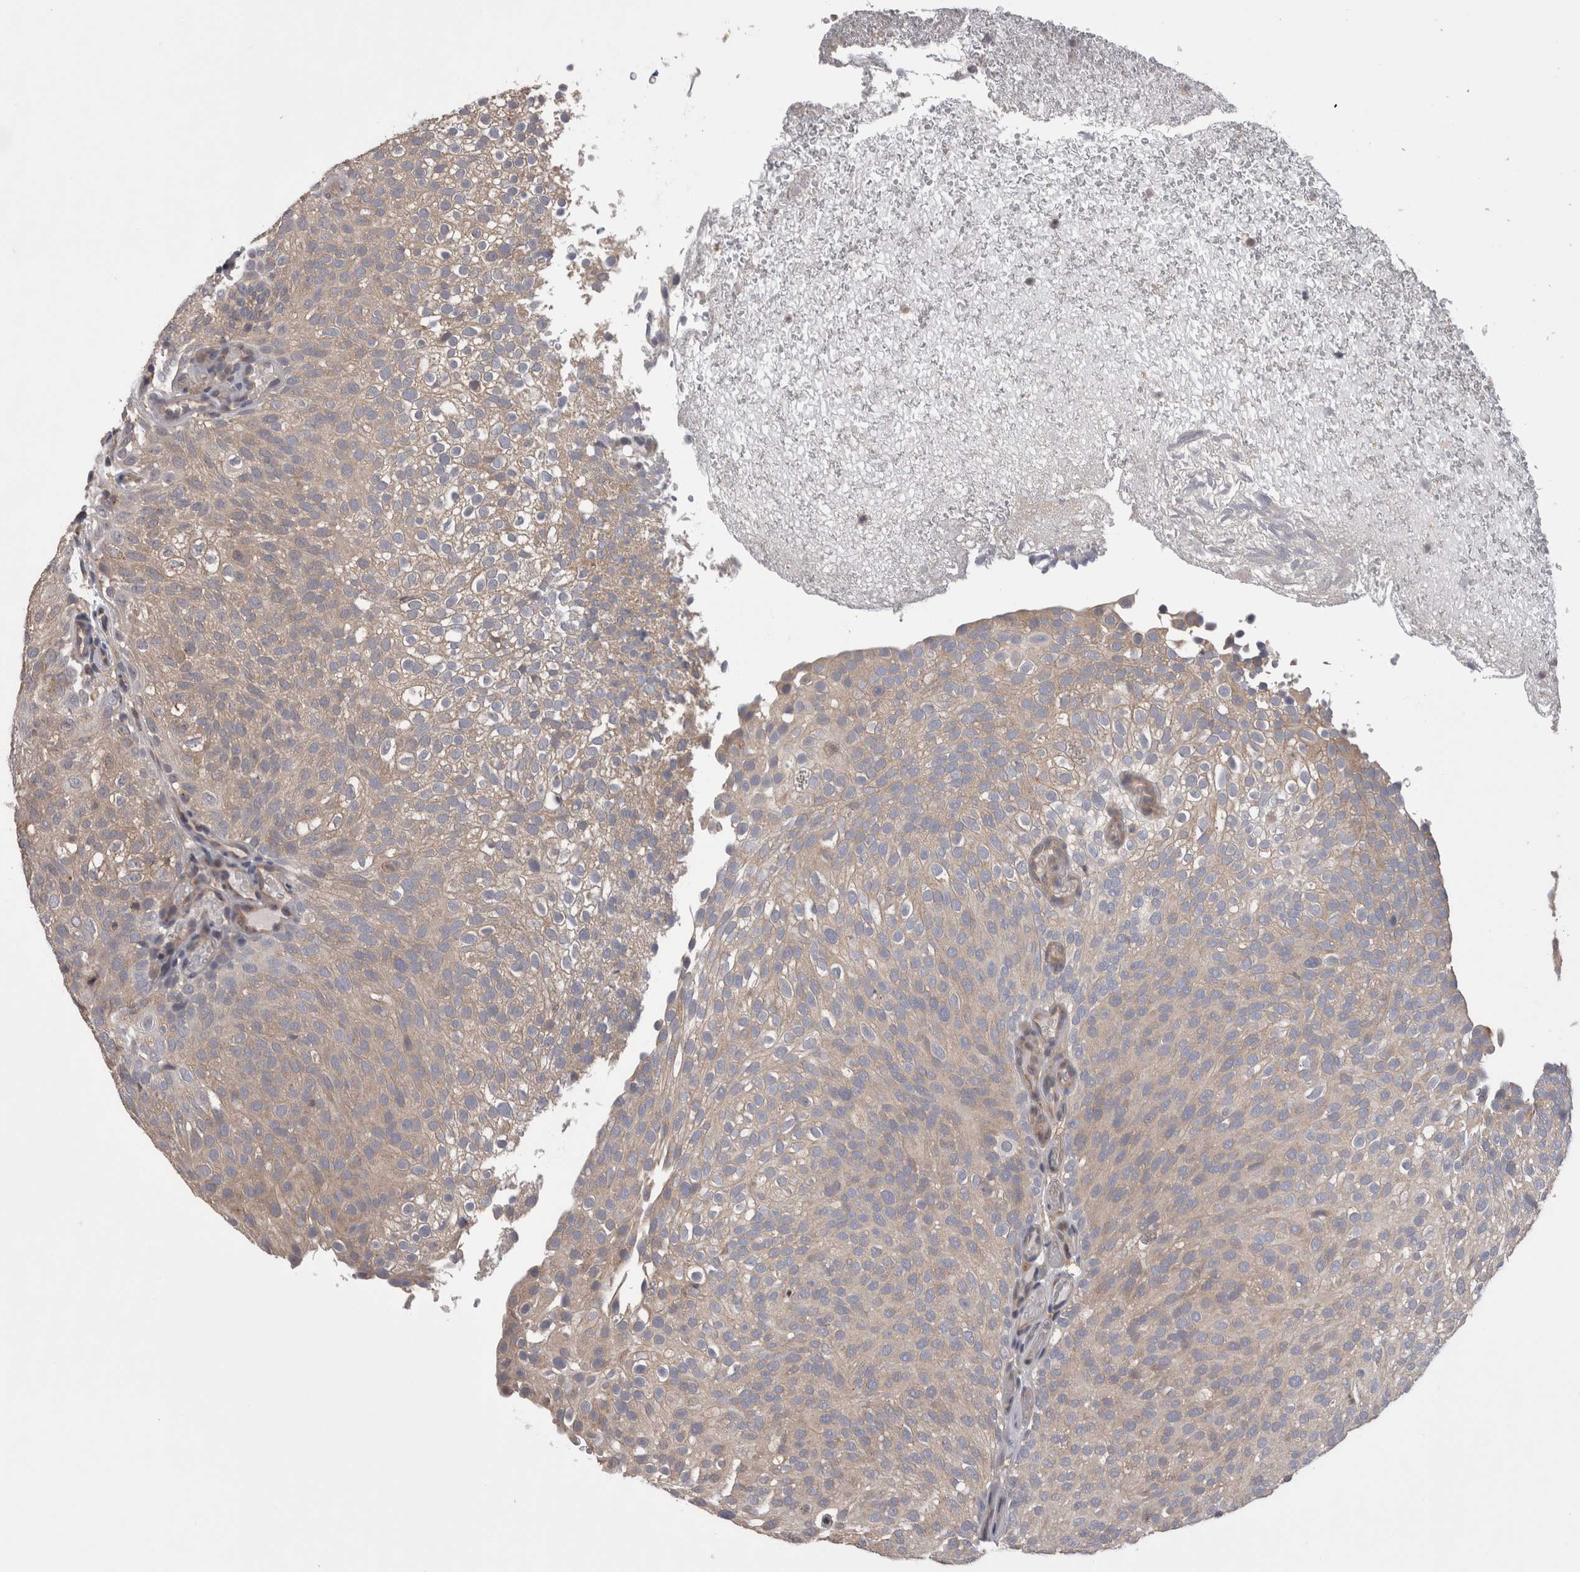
{"staining": {"intensity": "weak", "quantity": ">75%", "location": "cytoplasmic/membranous"}, "tissue": "urothelial cancer", "cell_type": "Tumor cells", "image_type": "cancer", "snomed": [{"axis": "morphology", "description": "Urothelial carcinoma, Low grade"}, {"axis": "topography", "description": "Urinary bladder"}], "caption": "Immunohistochemistry (IHC) of human low-grade urothelial carcinoma shows low levels of weak cytoplasmic/membranous staining in about >75% of tumor cells.", "gene": "DCTN6", "patient": {"sex": "male", "age": 78}}